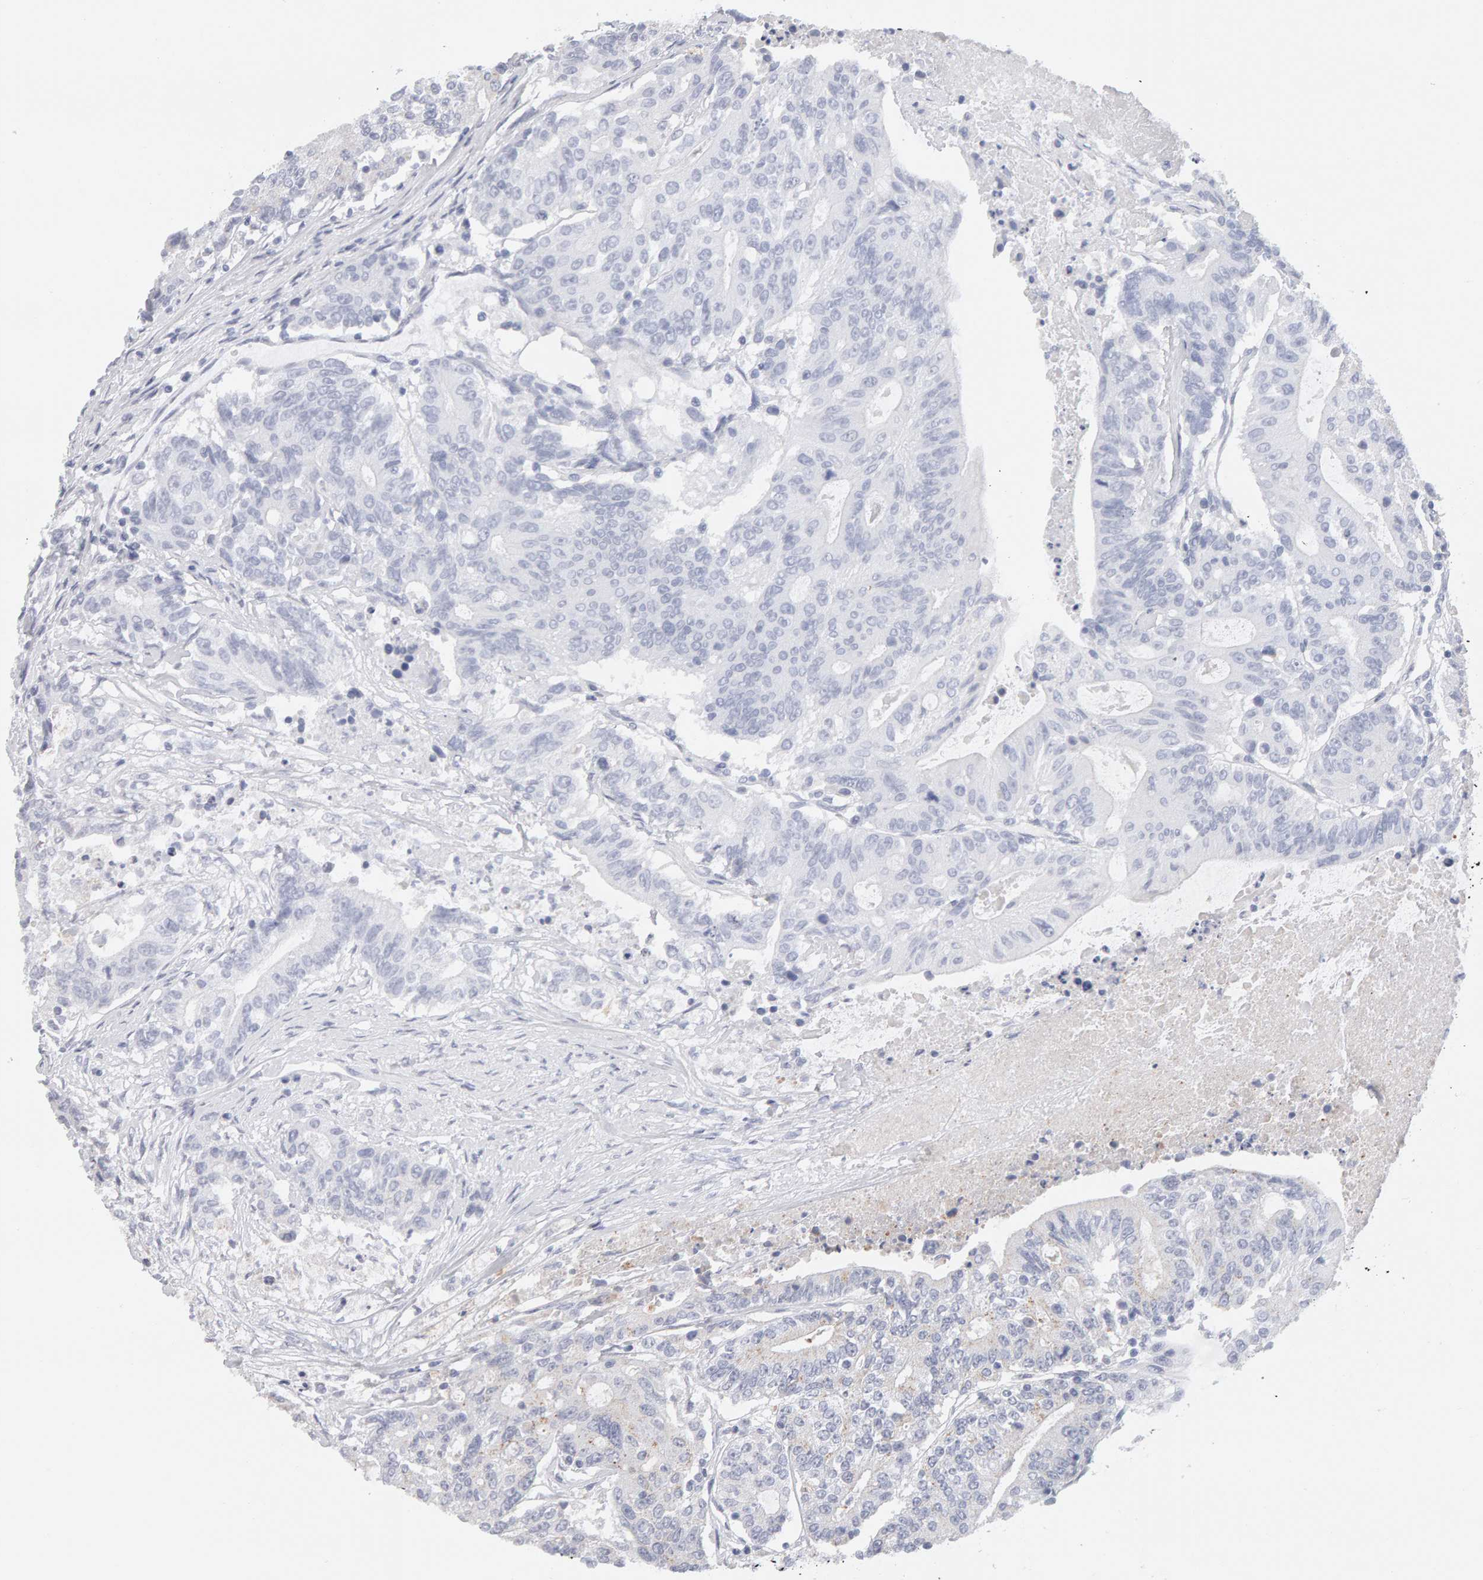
{"staining": {"intensity": "negative", "quantity": "none", "location": "none"}, "tissue": "colorectal cancer", "cell_type": "Tumor cells", "image_type": "cancer", "snomed": [{"axis": "morphology", "description": "Adenocarcinoma, NOS"}, {"axis": "topography", "description": "Colon"}], "caption": "IHC micrograph of neoplastic tissue: colorectal adenocarcinoma stained with DAB exhibits no significant protein staining in tumor cells.", "gene": "METRNL", "patient": {"sex": "female", "age": 77}}